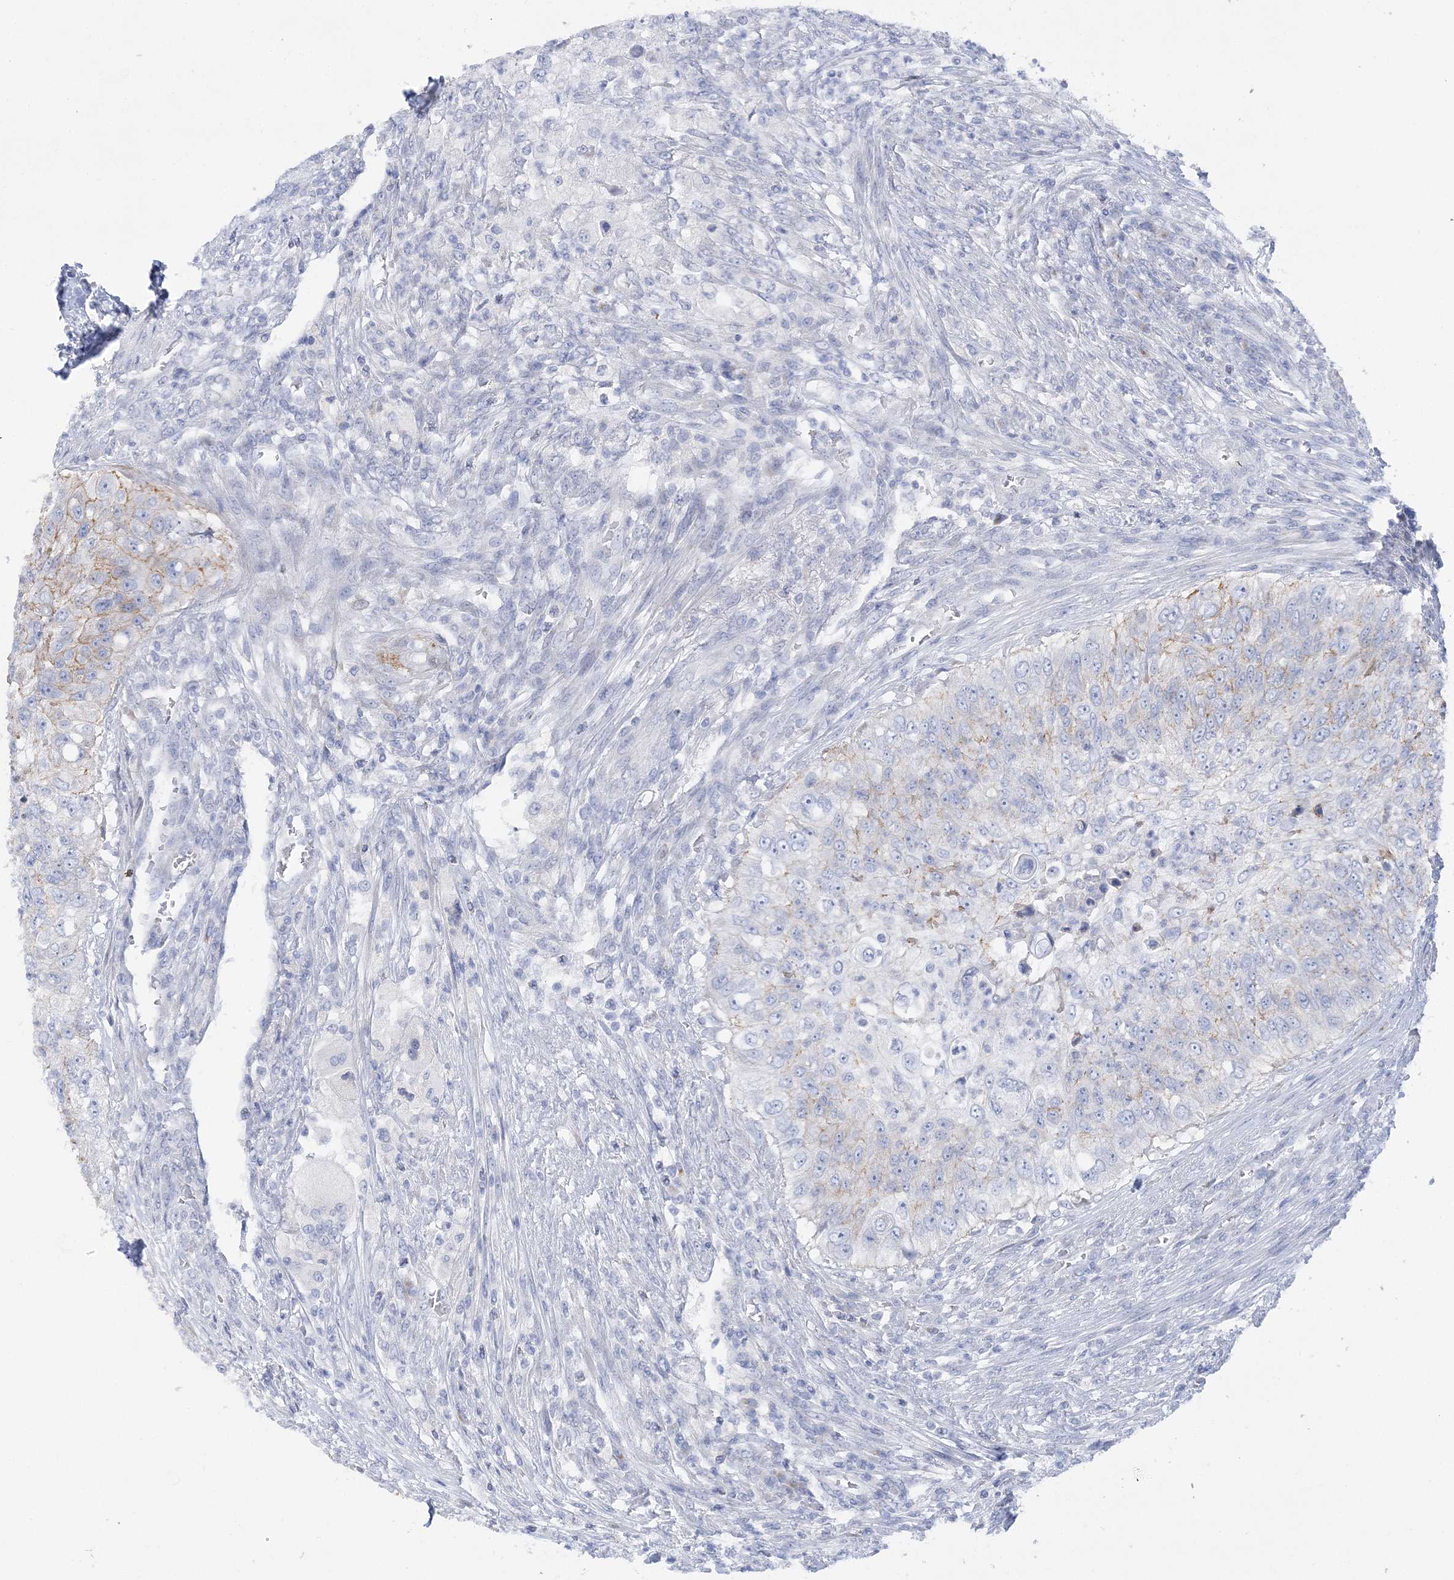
{"staining": {"intensity": "weak", "quantity": "<25%", "location": "cytoplasmic/membranous"}, "tissue": "urothelial cancer", "cell_type": "Tumor cells", "image_type": "cancer", "snomed": [{"axis": "morphology", "description": "Urothelial carcinoma, High grade"}, {"axis": "topography", "description": "Urinary bladder"}], "caption": "Tumor cells are negative for protein expression in human urothelial carcinoma (high-grade).", "gene": "SLC5A6", "patient": {"sex": "female", "age": 60}}